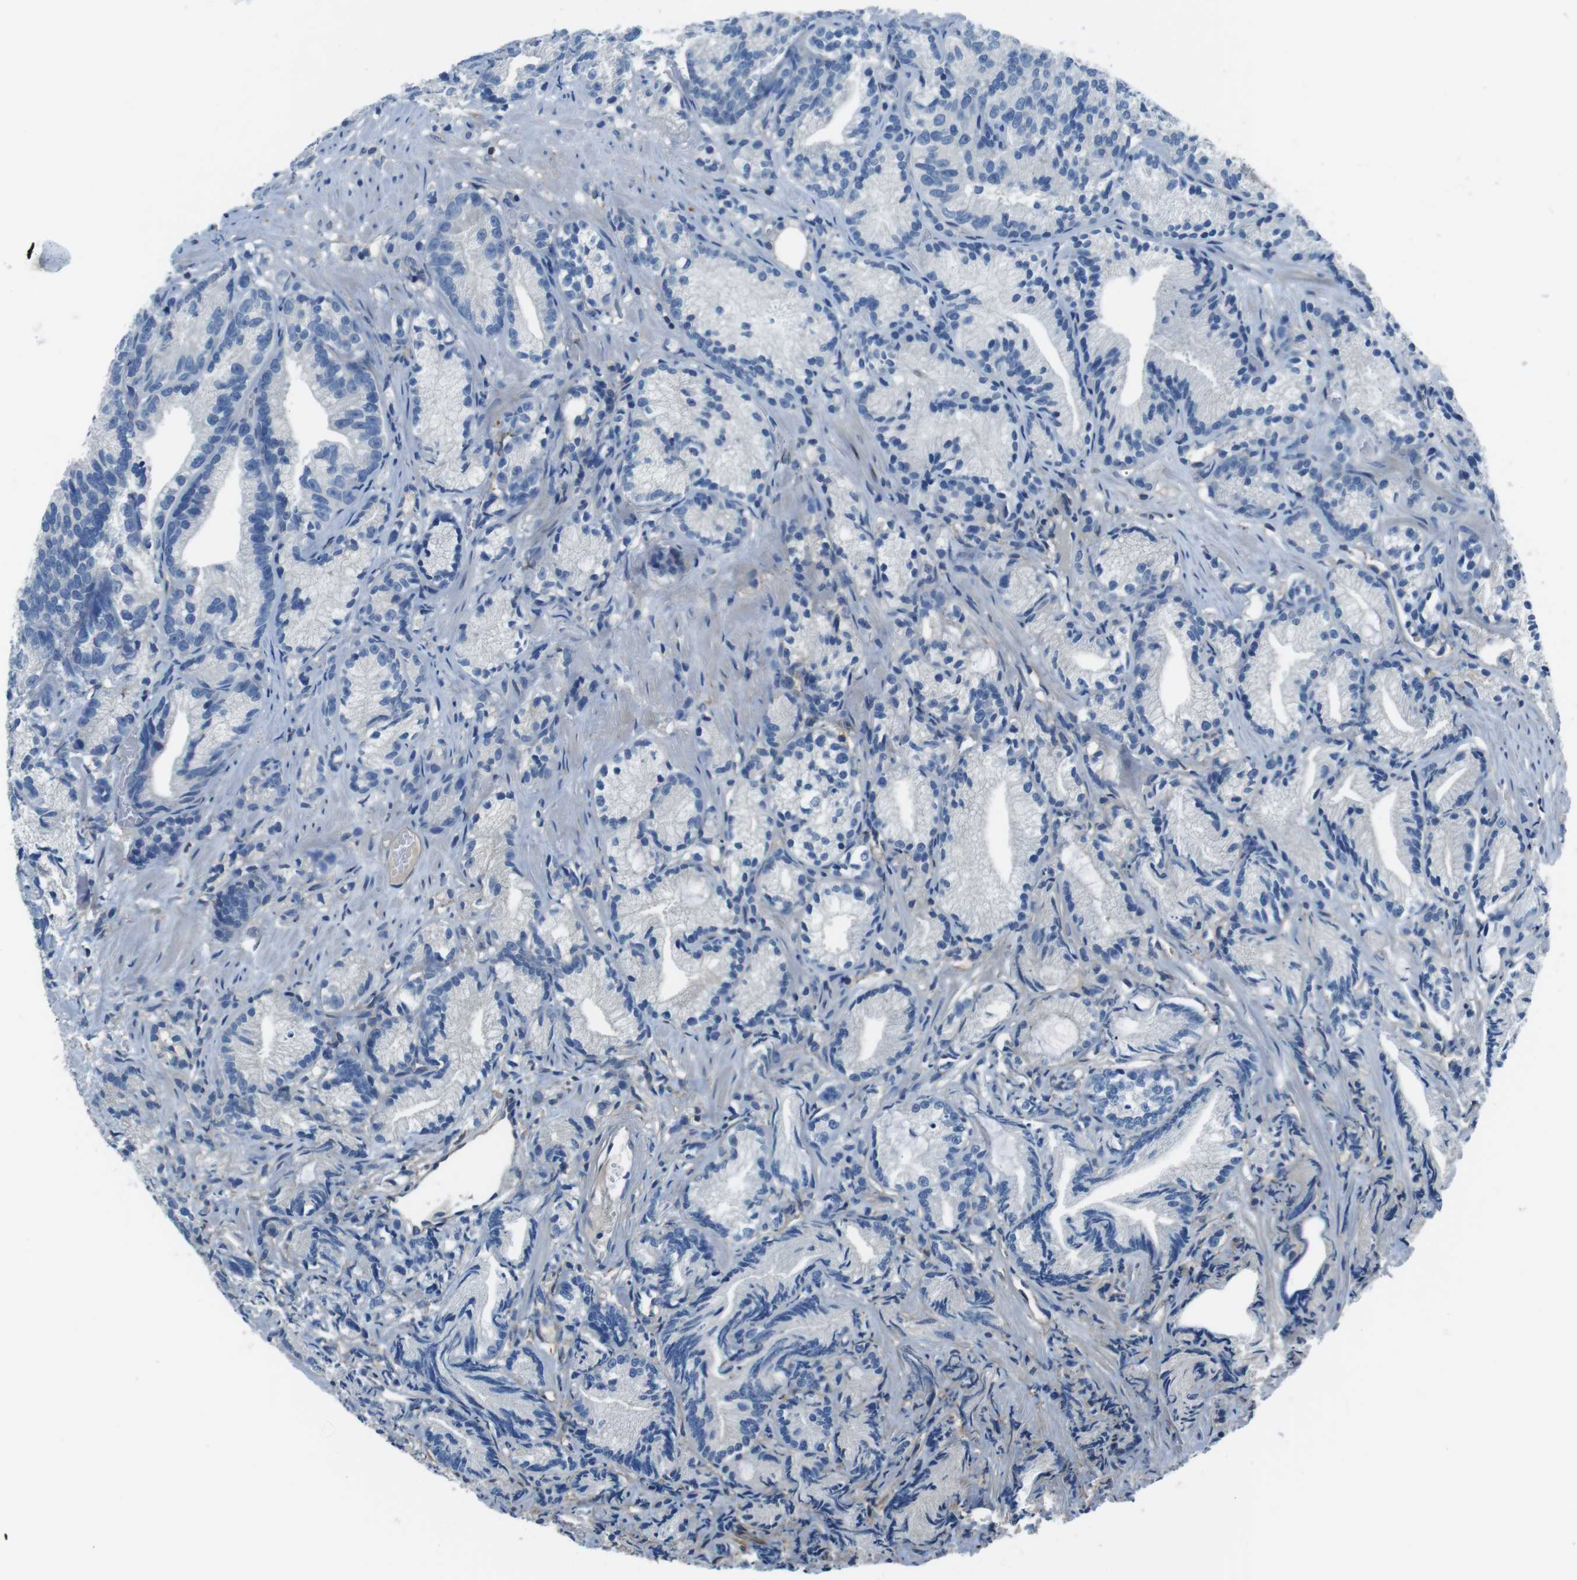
{"staining": {"intensity": "weak", "quantity": "<25%", "location": "cytoplasmic/membranous"}, "tissue": "prostate cancer", "cell_type": "Tumor cells", "image_type": "cancer", "snomed": [{"axis": "morphology", "description": "Adenocarcinoma, Low grade"}, {"axis": "topography", "description": "Prostate"}], "caption": "DAB immunohistochemical staining of human prostate cancer (adenocarcinoma (low-grade)) displays no significant positivity in tumor cells. (Immunohistochemistry, brightfield microscopy, high magnification).", "gene": "TULP3", "patient": {"sex": "male", "age": 89}}